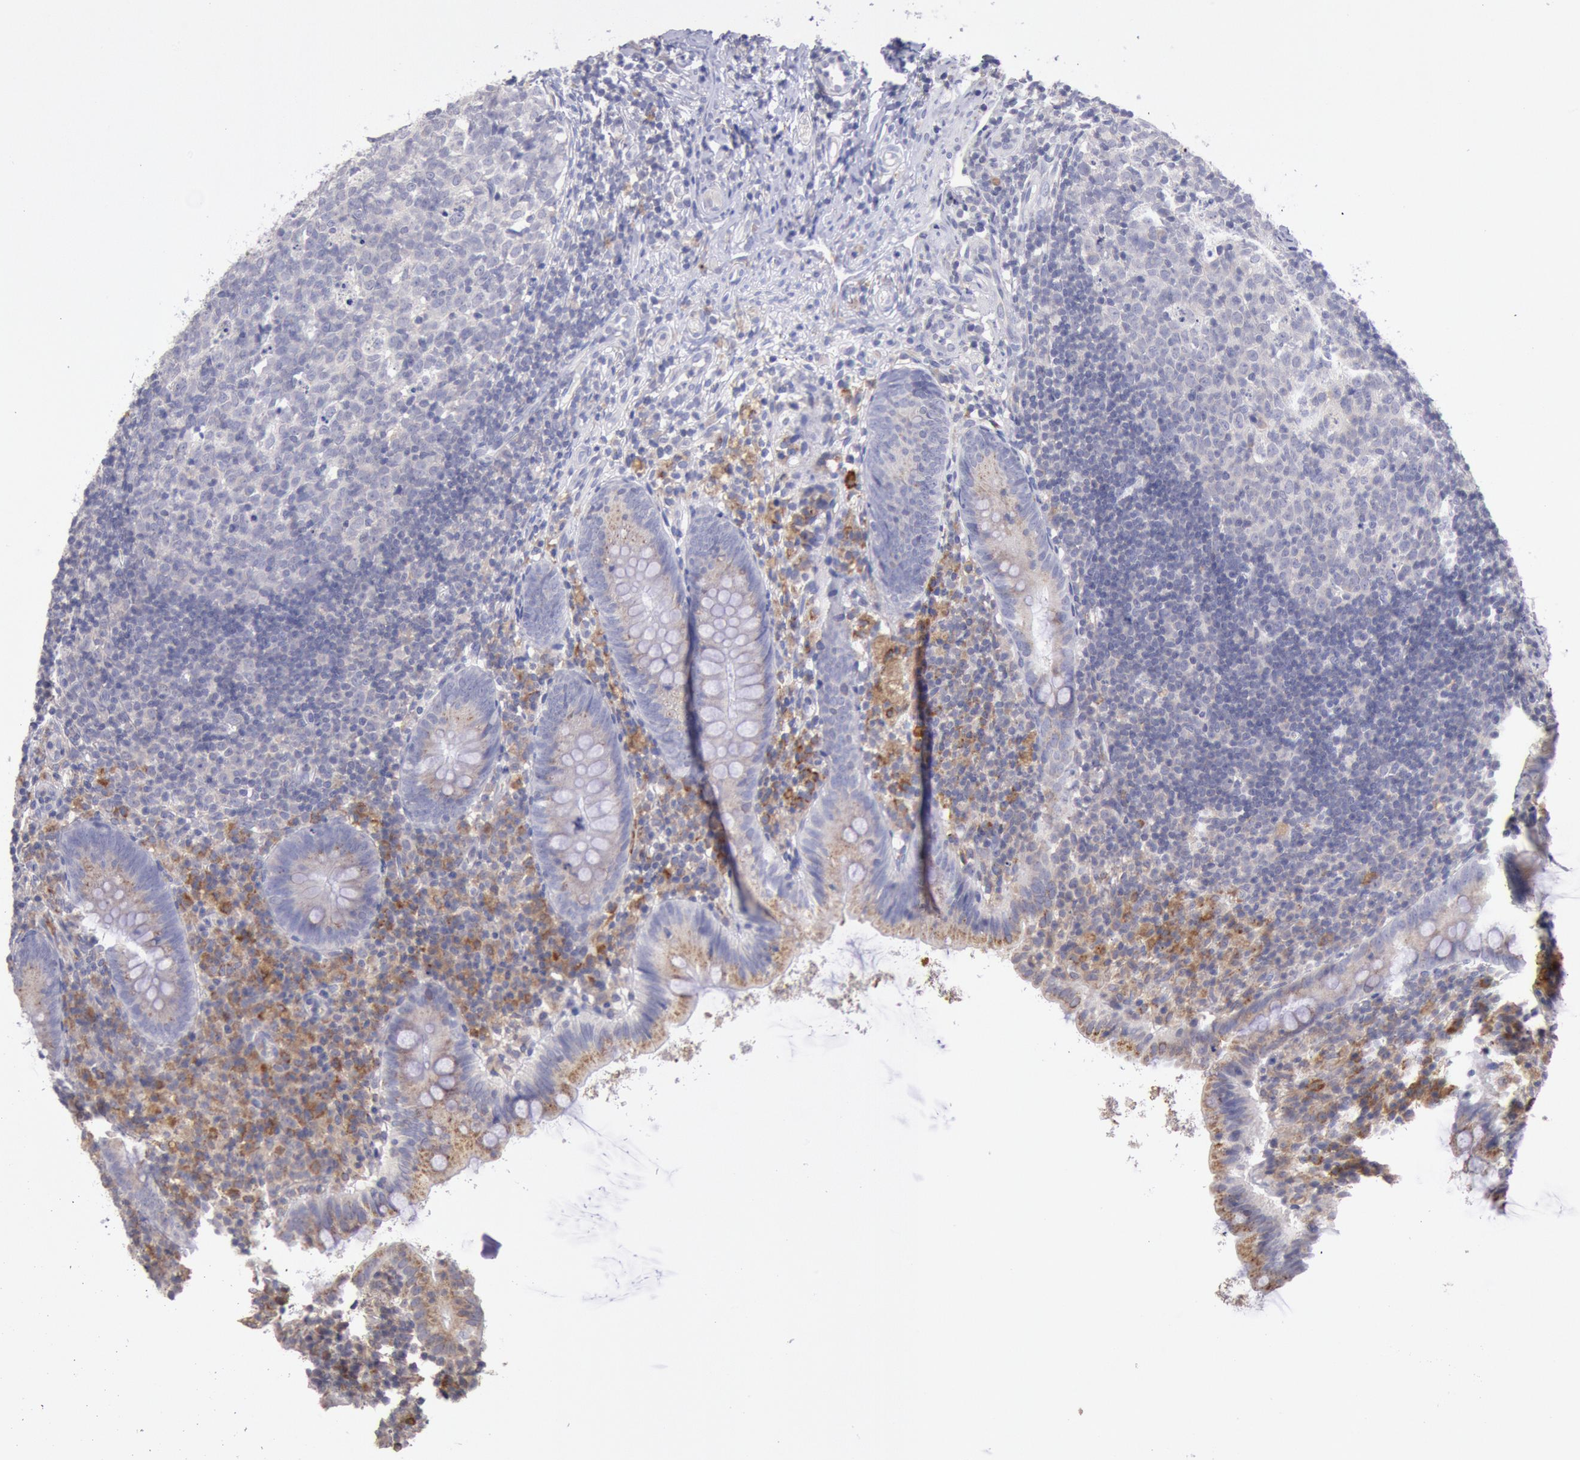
{"staining": {"intensity": "weak", "quantity": "25%-75%", "location": "cytoplasmic/membranous"}, "tissue": "appendix", "cell_type": "Glandular cells", "image_type": "normal", "snomed": [{"axis": "morphology", "description": "Normal tissue, NOS"}, {"axis": "topography", "description": "Appendix"}], "caption": "The image exhibits immunohistochemical staining of unremarkable appendix. There is weak cytoplasmic/membranous positivity is seen in approximately 25%-75% of glandular cells.", "gene": "GAL3ST1", "patient": {"sex": "female", "age": 9}}